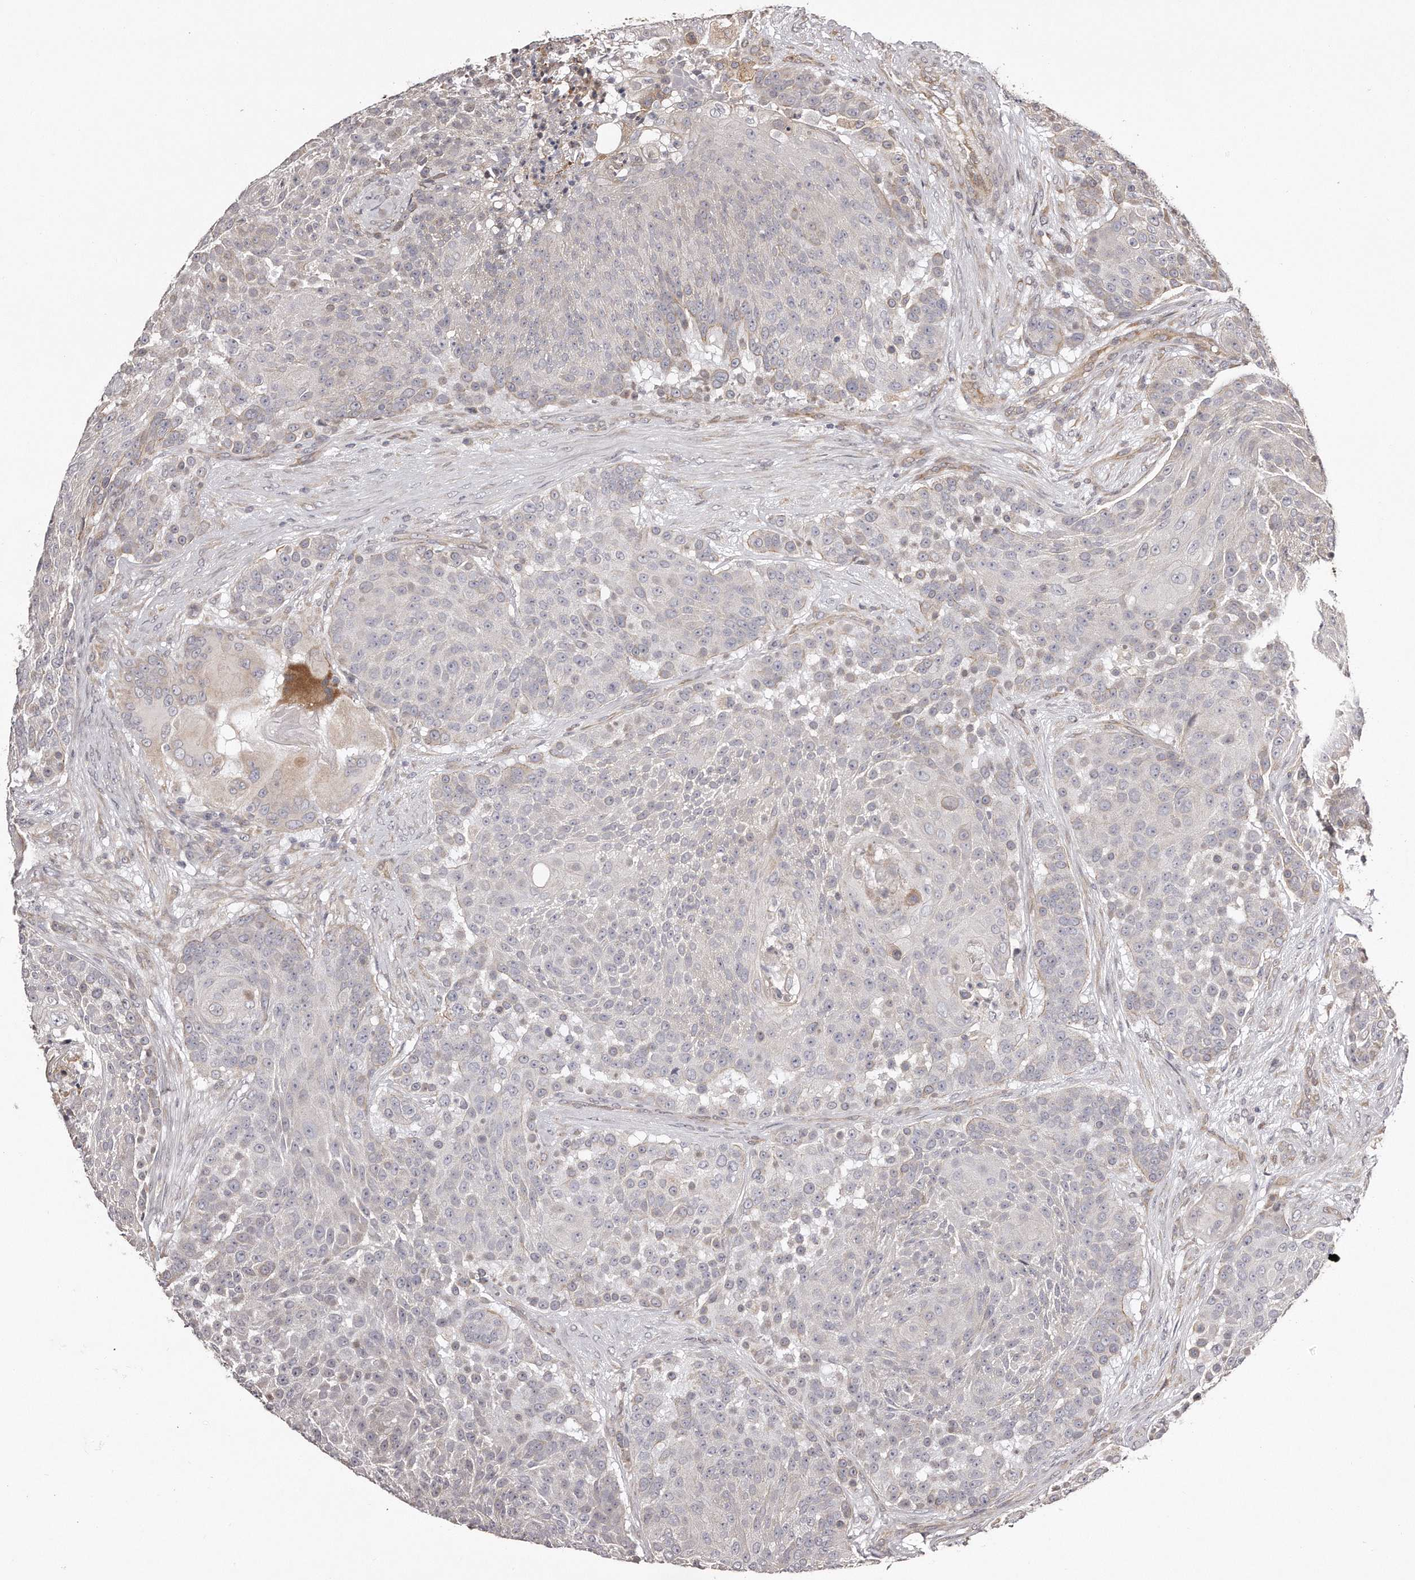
{"staining": {"intensity": "negative", "quantity": "none", "location": "none"}, "tissue": "urothelial cancer", "cell_type": "Tumor cells", "image_type": "cancer", "snomed": [{"axis": "morphology", "description": "Urothelial carcinoma, High grade"}, {"axis": "topography", "description": "Urinary bladder"}], "caption": "Immunohistochemistry micrograph of neoplastic tissue: high-grade urothelial carcinoma stained with DAB (3,3'-diaminobenzidine) demonstrates no significant protein staining in tumor cells.", "gene": "TRAPPC14", "patient": {"sex": "female", "age": 63}}